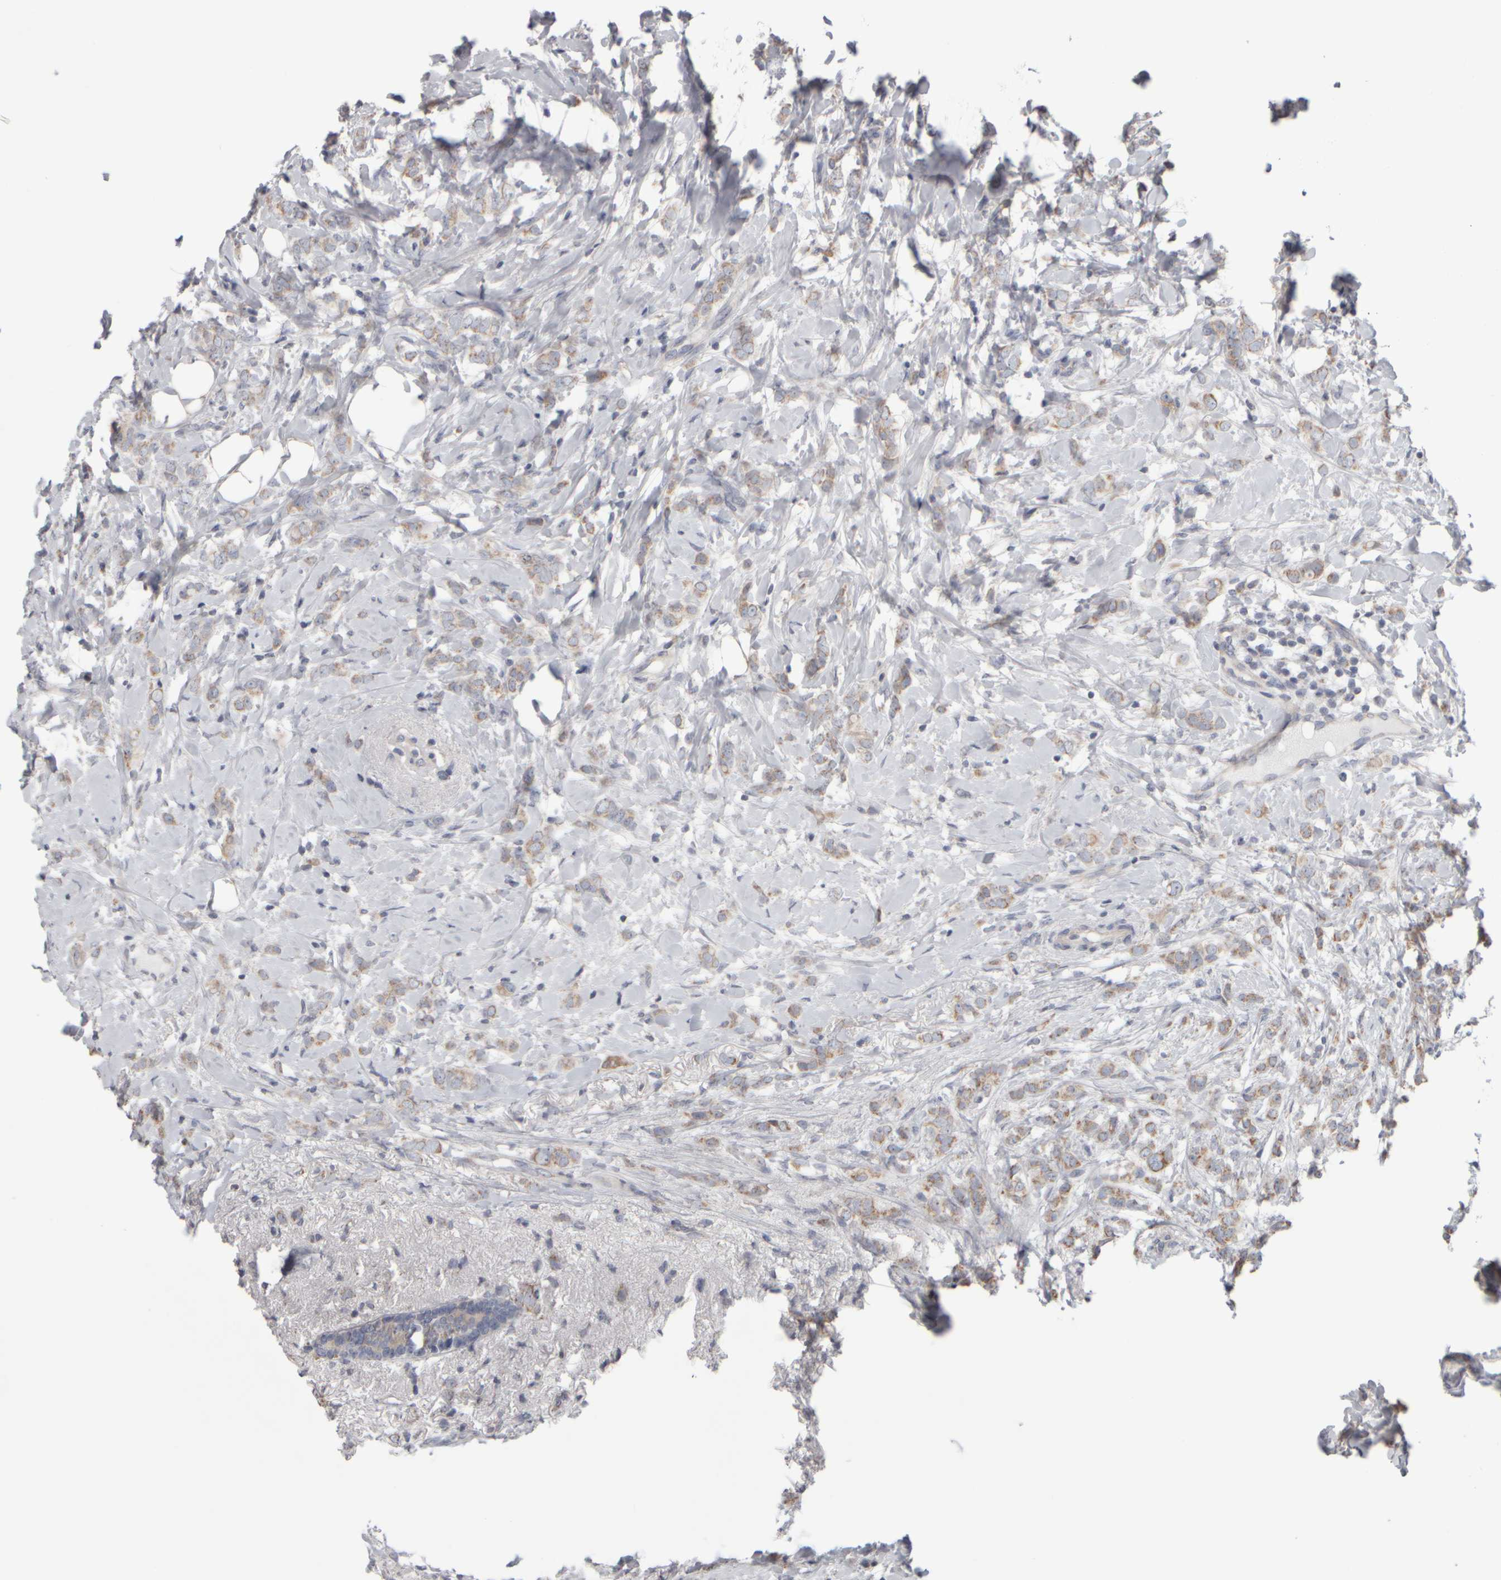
{"staining": {"intensity": "weak", "quantity": "25%-75%", "location": "cytoplasmic/membranous"}, "tissue": "breast cancer", "cell_type": "Tumor cells", "image_type": "cancer", "snomed": [{"axis": "morphology", "description": "Normal tissue, NOS"}, {"axis": "morphology", "description": "Lobular carcinoma"}, {"axis": "topography", "description": "Breast"}], "caption": "Immunohistochemical staining of human breast cancer exhibits low levels of weak cytoplasmic/membranous protein expression in approximately 25%-75% of tumor cells.", "gene": "SCO1", "patient": {"sex": "female", "age": 47}}